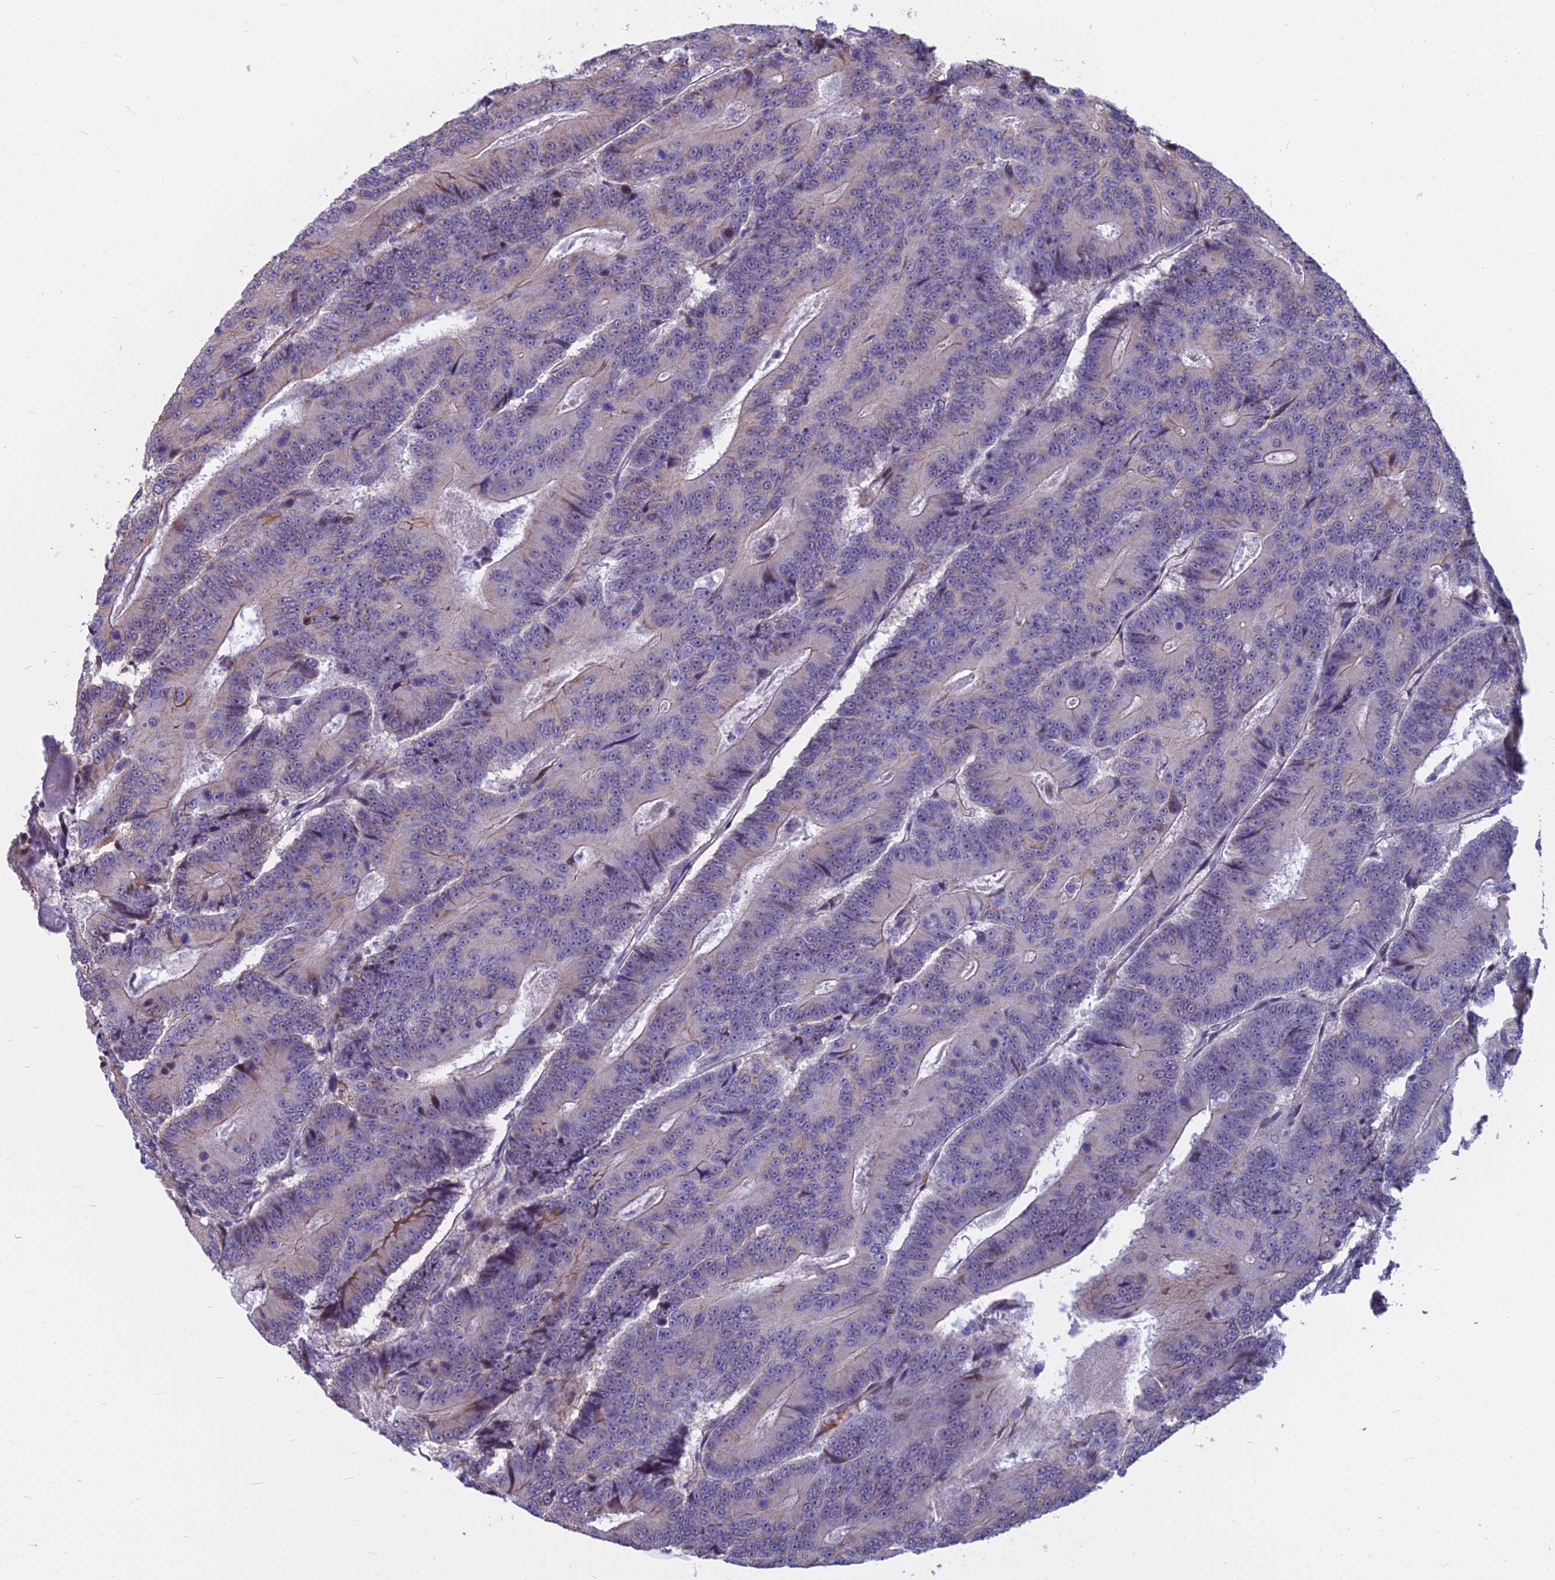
{"staining": {"intensity": "weak", "quantity": "<25%", "location": "cytoplasmic/membranous"}, "tissue": "colorectal cancer", "cell_type": "Tumor cells", "image_type": "cancer", "snomed": [{"axis": "morphology", "description": "Adenocarcinoma, NOS"}, {"axis": "topography", "description": "Colon"}], "caption": "Immunohistochemistry (IHC) histopathology image of neoplastic tissue: human colorectal cancer (adenocarcinoma) stained with DAB reveals no significant protein positivity in tumor cells.", "gene": "MYBPC2", "patient": {"sex": "male", "age": 83}}